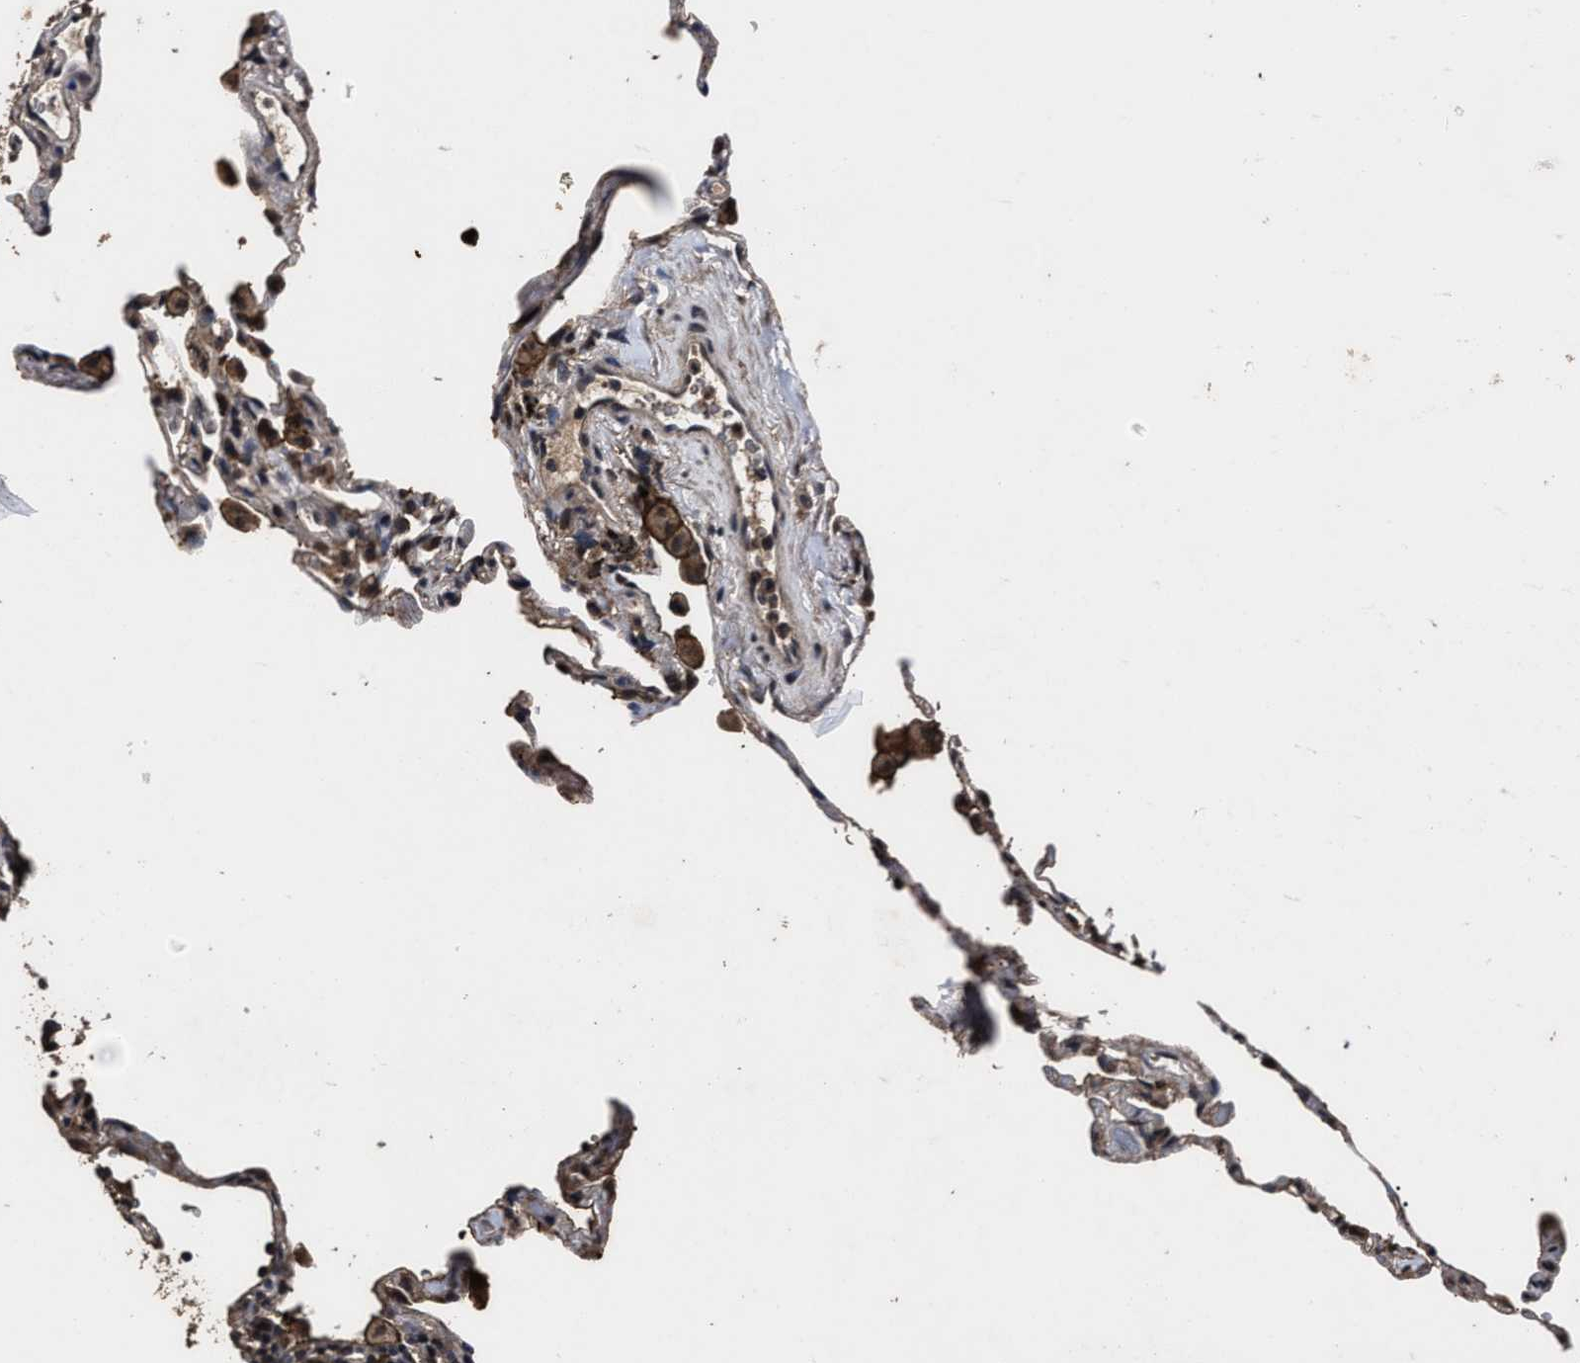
{"staining": {"intensity": "negative", "quantity": "none", "location": "none"}, "tissue": "lung", "cell_type": "Alveolar cells", "image_type": "normal", "snomed": [{"axis": "morphology", "description": "Normal tissue, NOS"}, {"axis": "topography", "description": "Lung"}], "caption": "Immunohistochemical staining of benign lung displays no significant positivity in alveolar cells. (DAB (3,3'-diaminobenzidine) IHC visualized using brightfield microscopy, high magnification).", "gene": "RSBN1L", "patient": {"sex": "male", "age": 59}}